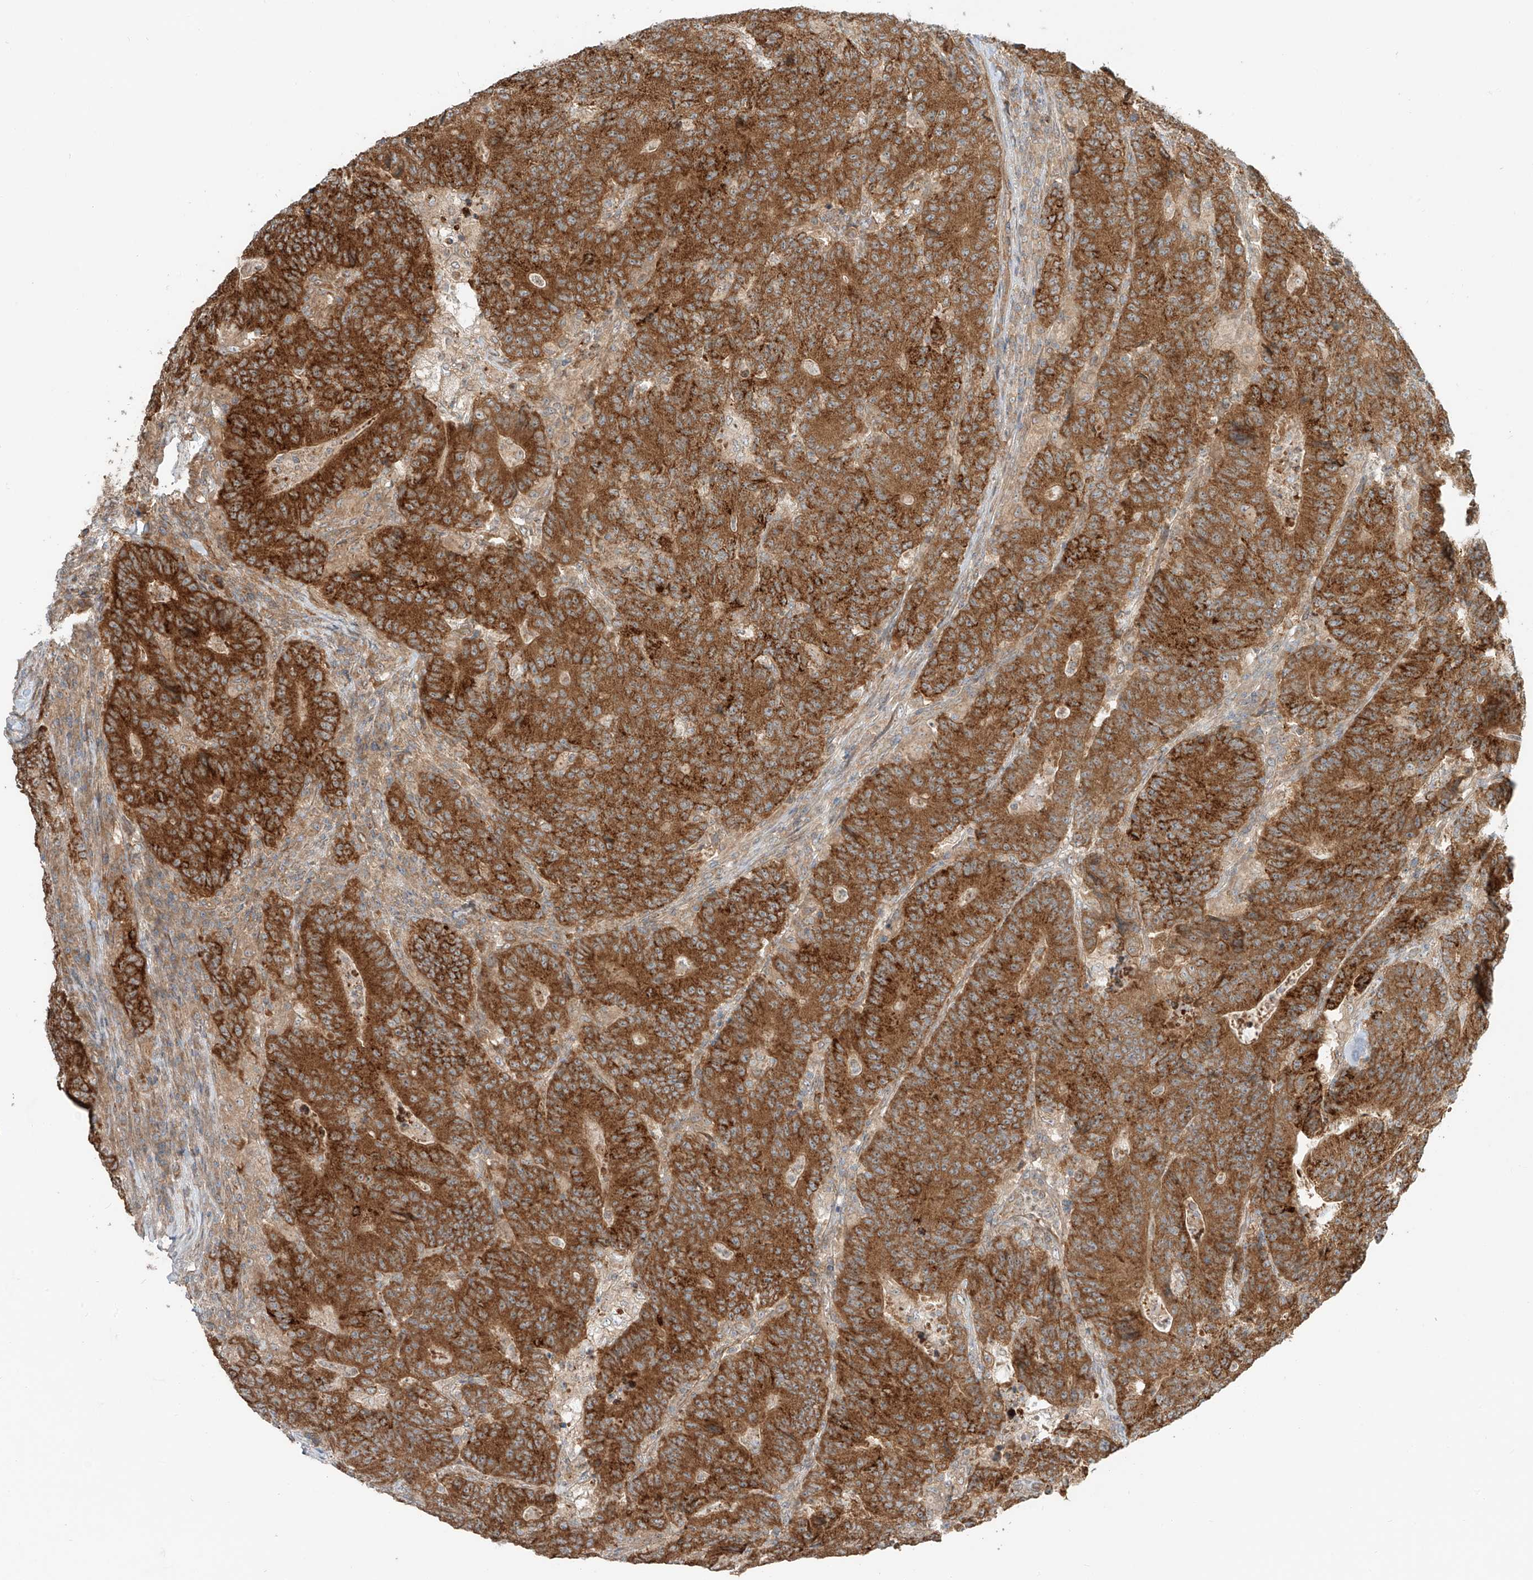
{"staining": {"intensity": "strong", "quantity": ">75%", "location": "cytoplasmic/membranous"}, "tissue": "colorectal cancer", "cell_type": "Tumor cells", "image_type": "cancer", "snomed": [{"axis": "morphology", "description": "Normal tissue, NOS"}, {"axis": "morphology", "description": "Adenocarcinoma, NOS"}, {"axis": "topography", "description": "Colon"}], "caption": "The image shows staining of colorectal adenocarcinoma, revealing strong cytoplasmic/membranous protein positivity (brown color) within tumor cells.", "gene": "CEP162", "patient": {"sex": "female", "age": 75}}